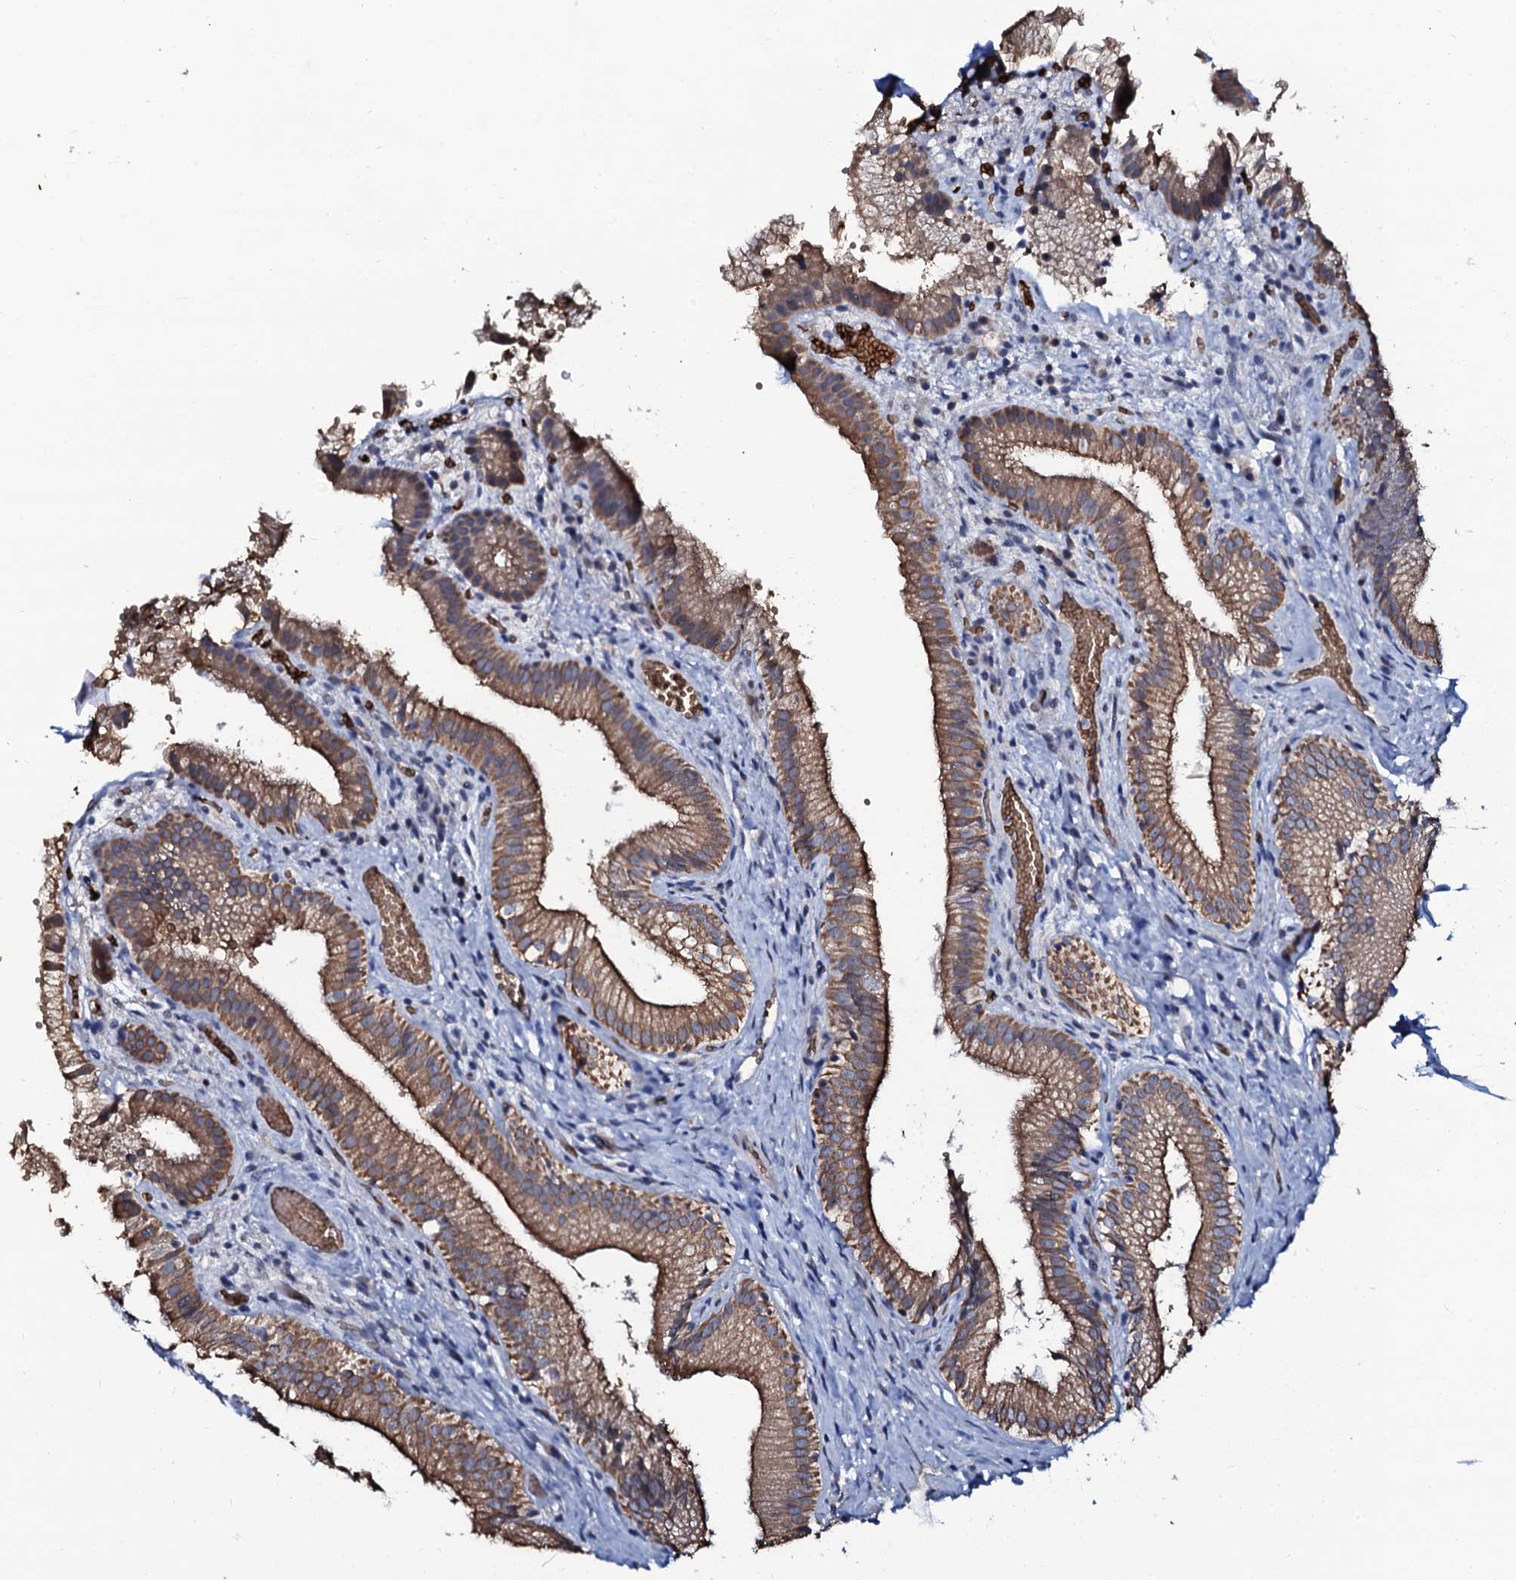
{"staining": {"intensity": "moderate", "quantity": ">75%", "location": "cytoplasmic/membranous"}, "tissue": "gallbladder", "cell_type": "Glandular cells", "image_type": "normal", "snomed": [{"axis": "morphology", "description": "Normal tissue, NOS"}, {"axis": "topography", "description": "Gallbladder"}], "caption": "Brown immunohistochemical staining in normal gallbladder shows moderate cytoplasmic/membranous expression in approximately >75% of glandular cells.", "gene": "C10orf88", "patient": {"sex": "female", "age": 30}}